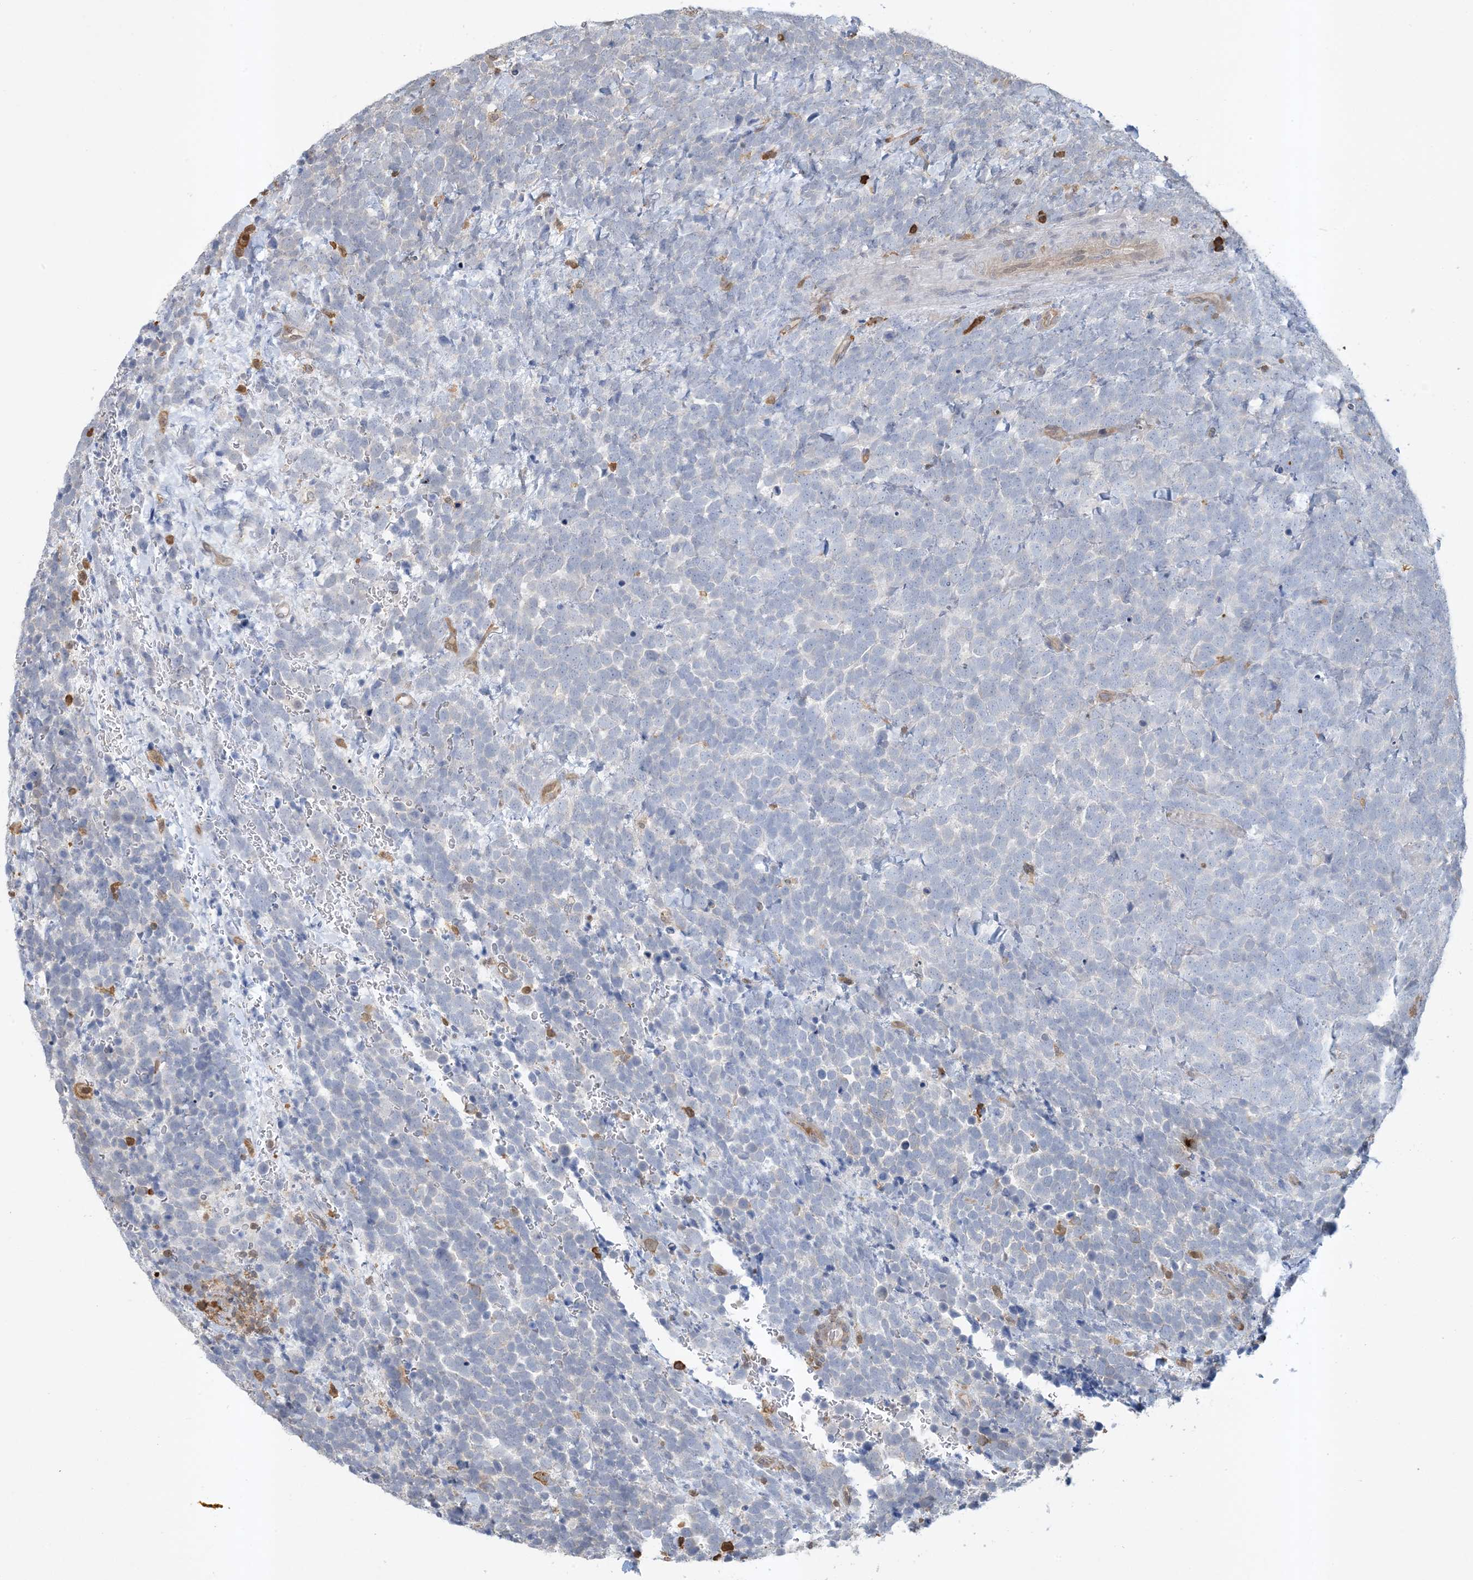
{"staining": {"intensity": "negative", "quantity": "none", "location": "none"}, "tissue": "urothelial cancer", "cell_type": "Tumor cells", "image_type": "cancer", "snomed": [{"axis": "morphology", "description": "Urothelial carcinoma, High grade"}, {"axis": "topography", "description": "Urinary bladder"}], "caption": "The photomicrograph shows no significant staining in tumor cells of urothelial cancer.", "gene": "TMSB4X", "patient": {"sex": "female", "age": 82}}